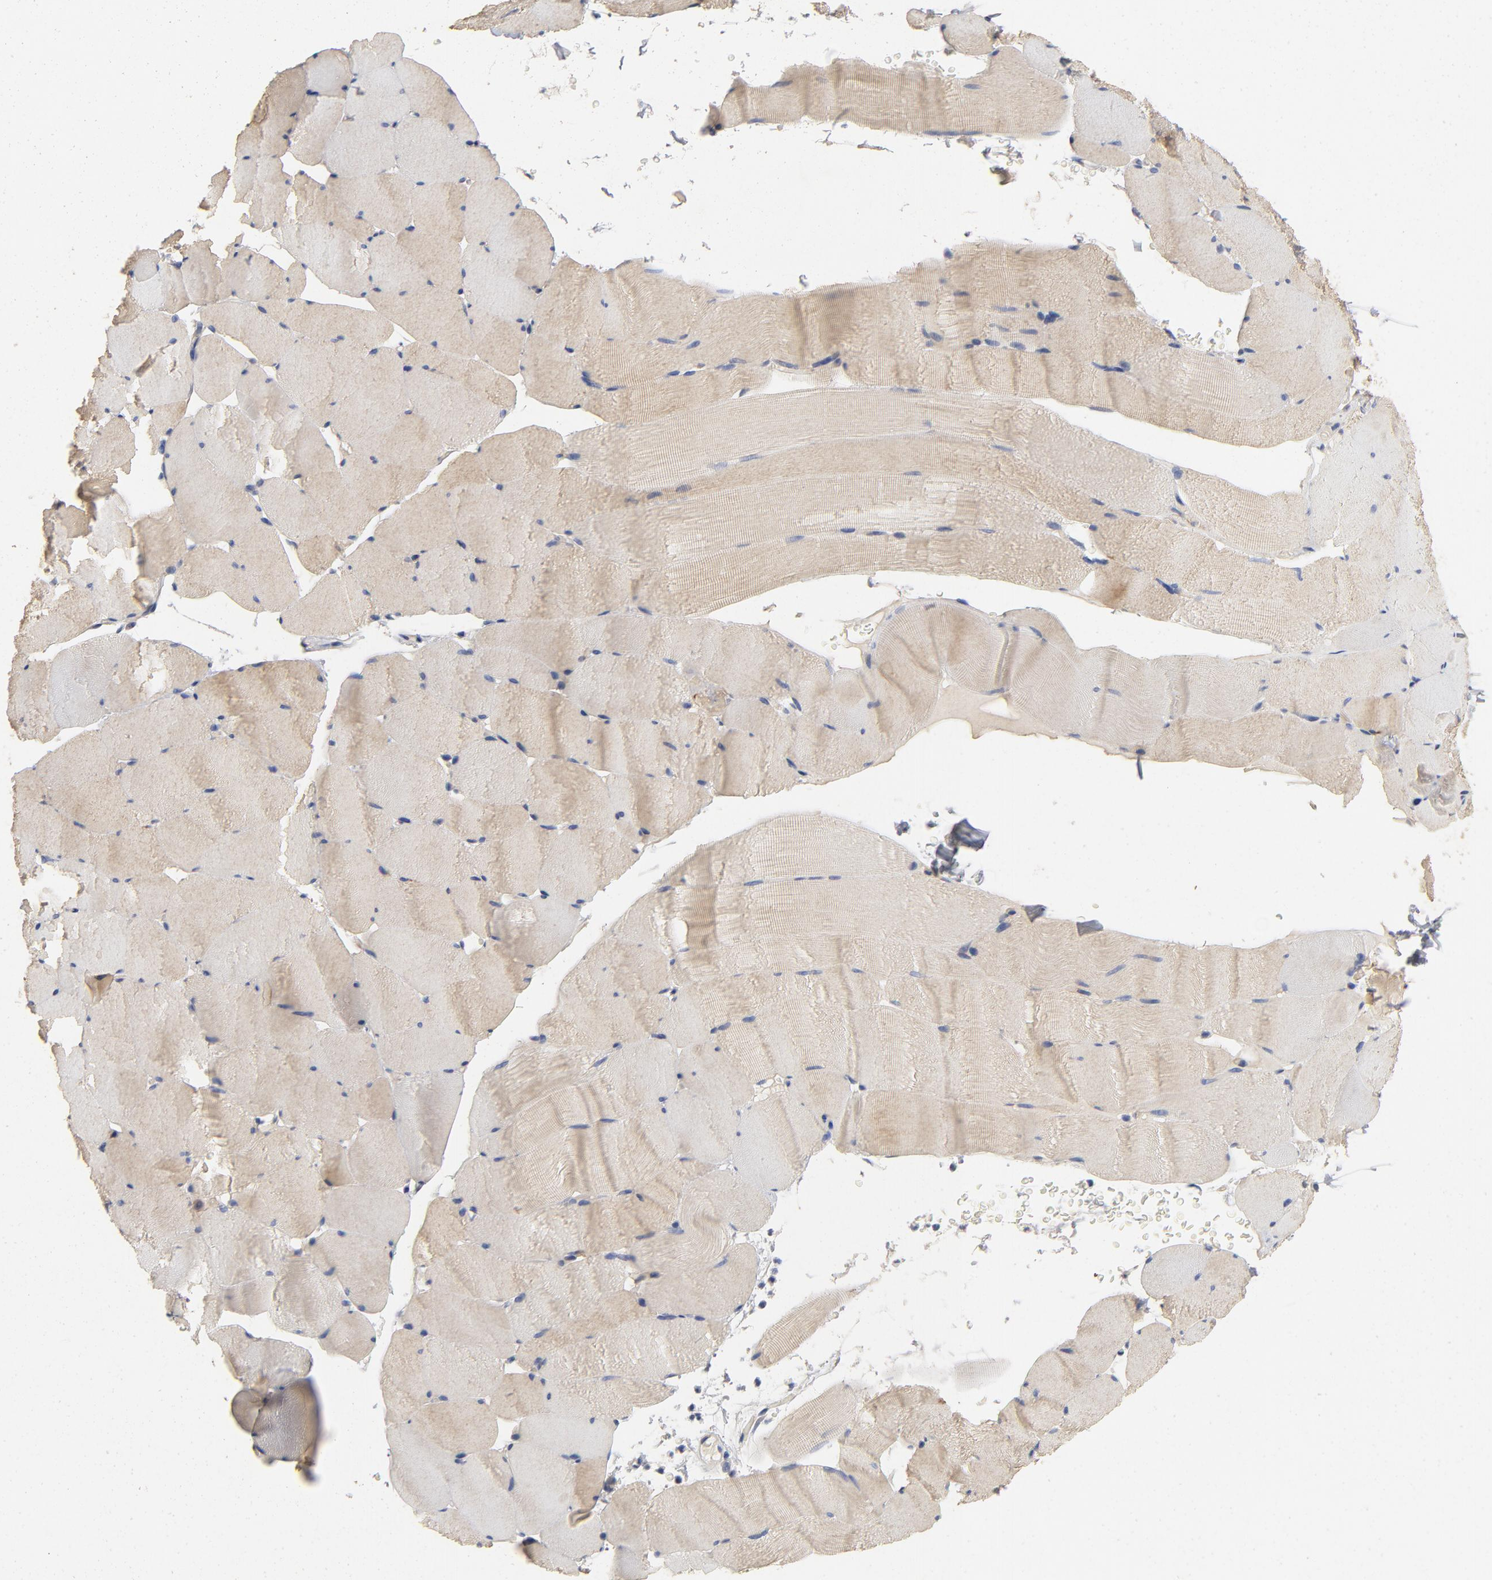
{"staining": {"intensity": "weak", "quantity": ">75%", "location": "cytoplasmic/membranous"}, "tissue": "skeletal muscle", "cell_type": "Myocytes", "image_type": "normal", "snomed": [{"axis": "morphology", "description": "Normal tissue, NOS"}, {"axis": "topography", "description": "Skeletal muscle"}], "caption": "Weak cytoplasmic/membranous expression is seen in approximately >75% of myocytes in normal skeletal muscle.", "gene": "CCDC134", "patient": {"sex": "male", "age": 62}}